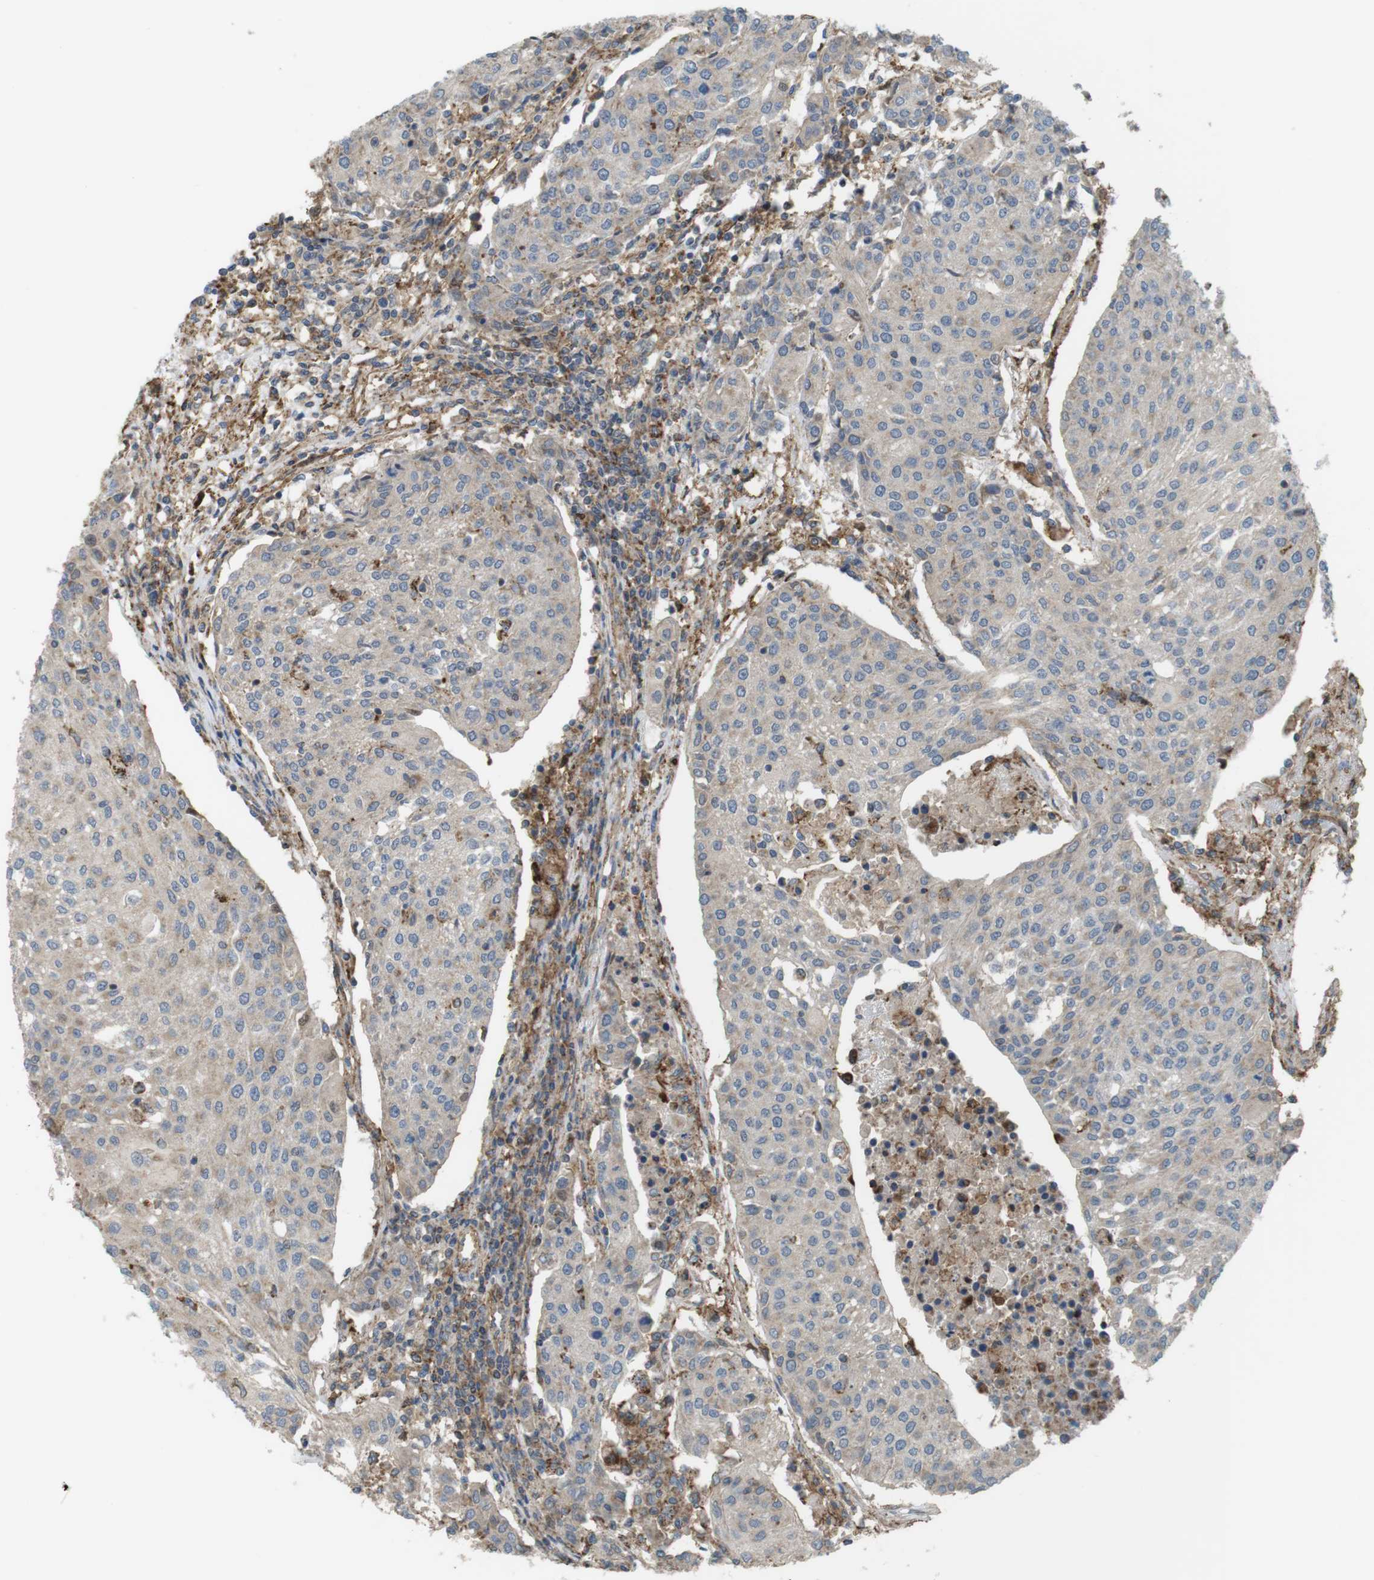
{"staining": {"intensity": "weak", "quantity": "<25%", "location": "cytoplasmic/membranous"}, "tissue": "urothelial cancer", "cell_type": "Tumor cells", "image_type": "cancer", "snomed": [{"axis": "morphology", "description": "Urothelial carcinoma, High grade"}, {"axis": "topography", "description": "Urinary bladder"}], "caption": "There is no significant staining in tumor cells of urothelial cancer.", "gene": "DDAH2", "patient": {"sex": "female", "age": 85}}